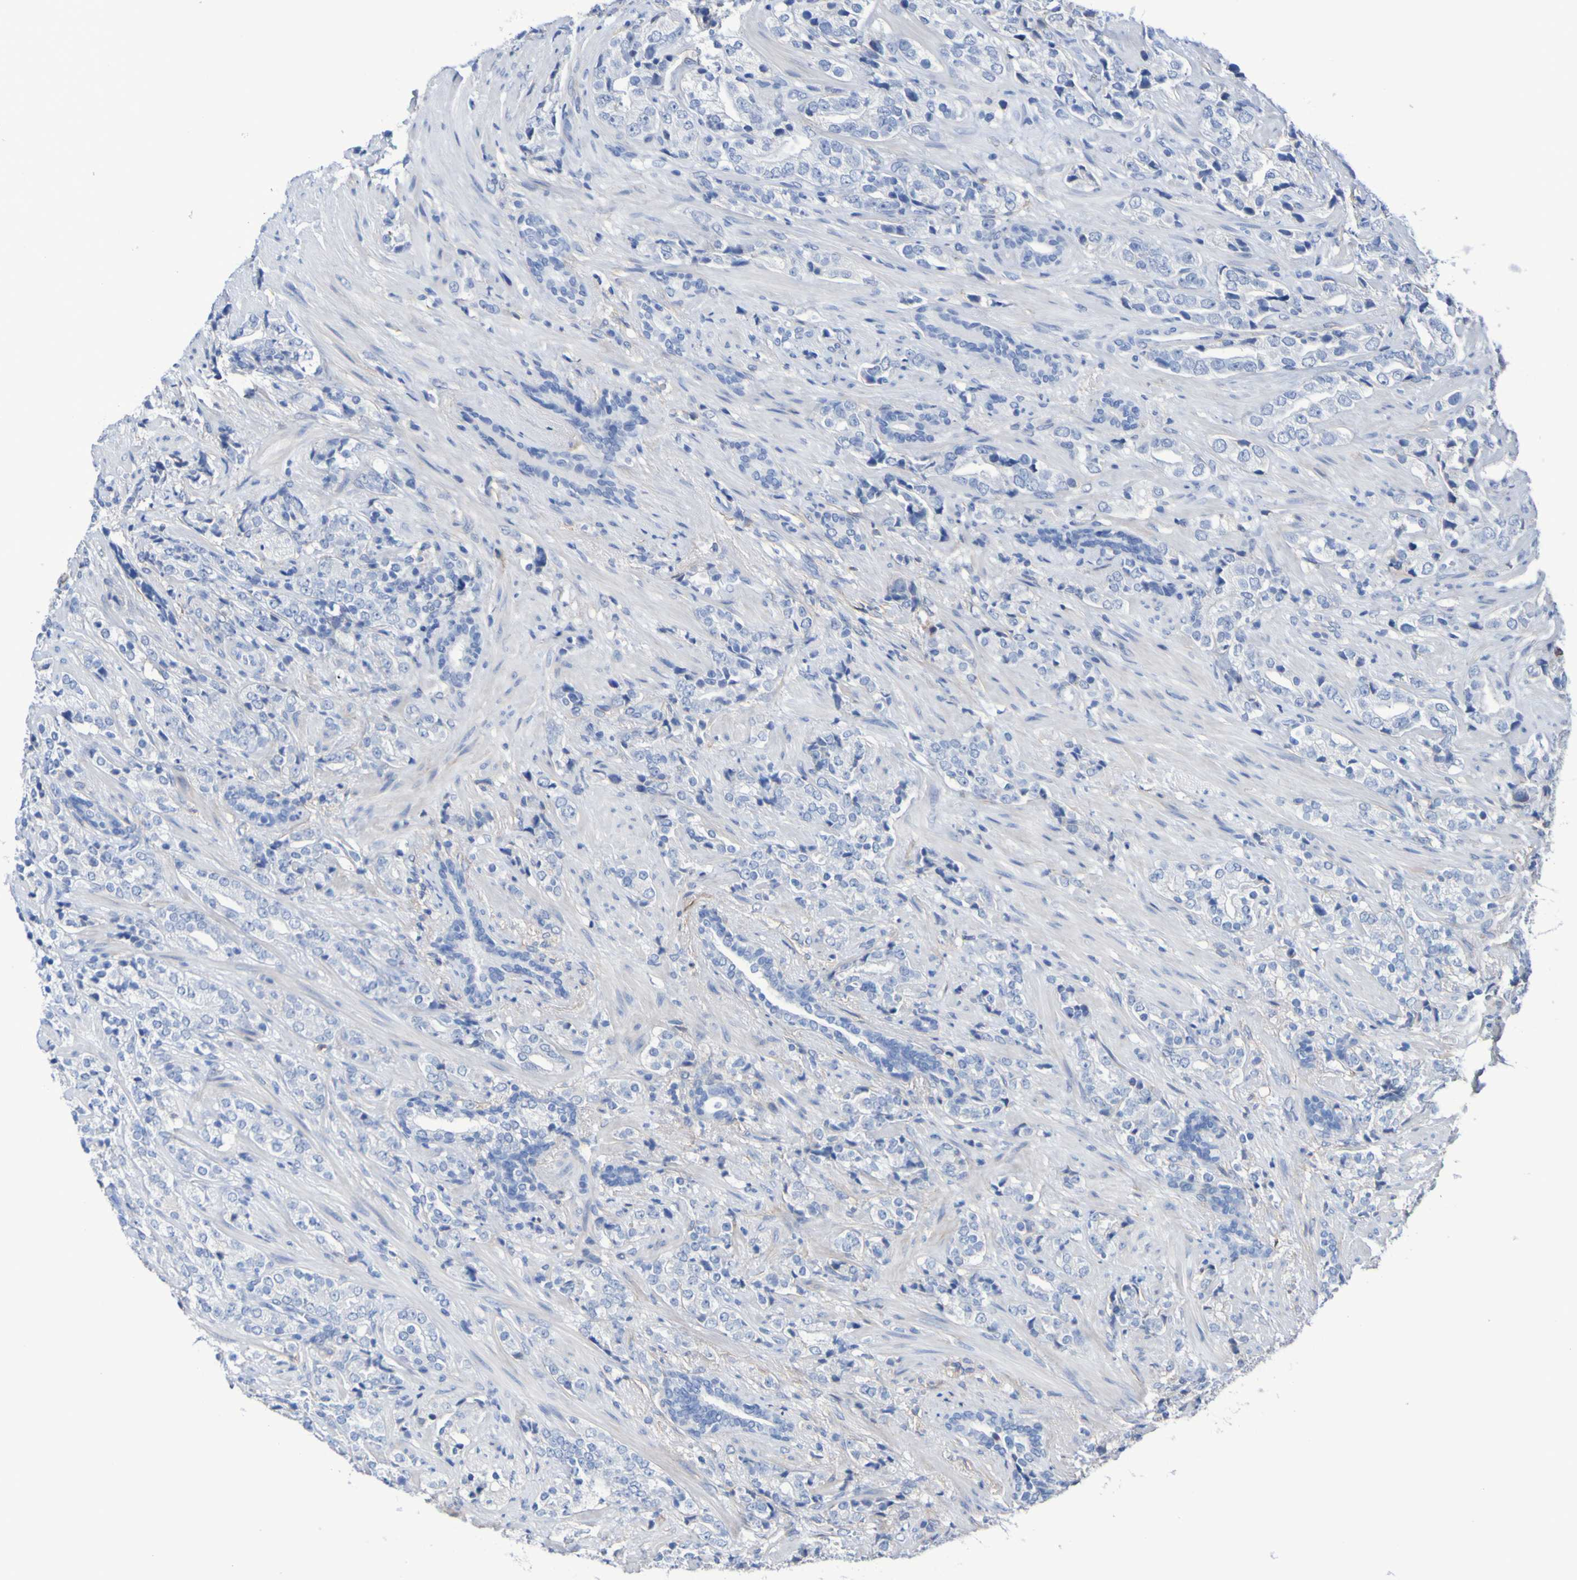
{"staining": {"intensity": "negative", "quantity": "none", "location": "none"}, "tissue": "prostate cancer", "cell_type": "Tumor cells", "image_type": "cancer", "snomed": [{"axis": "morphology", "description": "Adenocarcinoma, High grade"}, {"axis": "topography", "description": "Prostate"}], "caption": "Micrograph shows no significant protein staining in tumor cells of prostate cancer (high-grade adenocarcinoma).", "gene": "SGCB", "patient": {"sex": "male", "age": 71}}